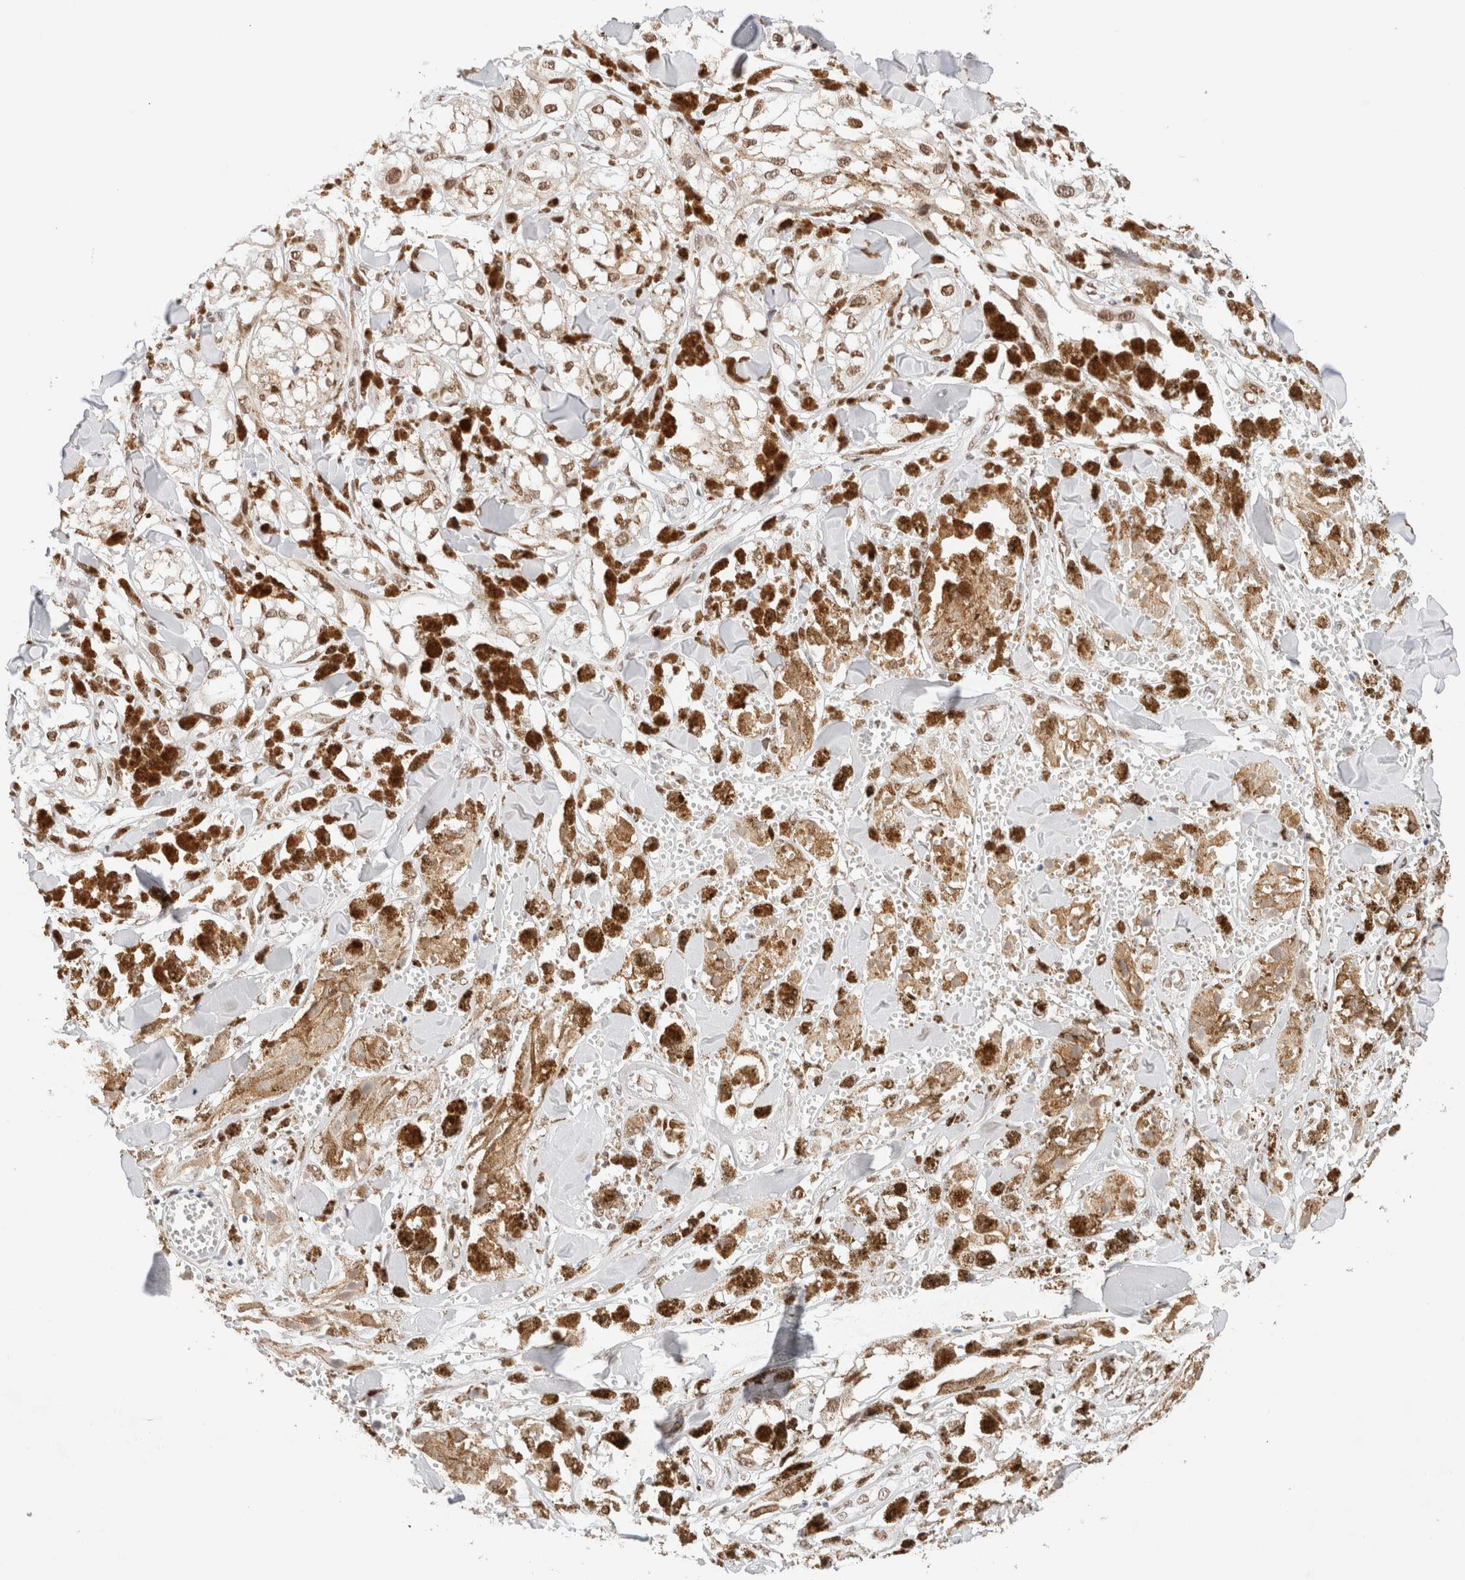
{"staining": {"intensity": "moderate", "quantity": ">75%", "location": "nuclear"}, "tissue": "melanoma", "cell_type": "Tumor cells", "image_type": "cancer", "snomed": [{"axis": "morphology", "description": "Malignant melanoma, NOS"}, {"axis": "topography", "description": "Skin"}], "caption": "Approximately >75% of tumor cells in human melanoma show moderate nuclear protein expression as visualized by brown immunohistochemical staining.", "gene": "SUPT3H", "patient": {"sex": "male", "age": 88}}